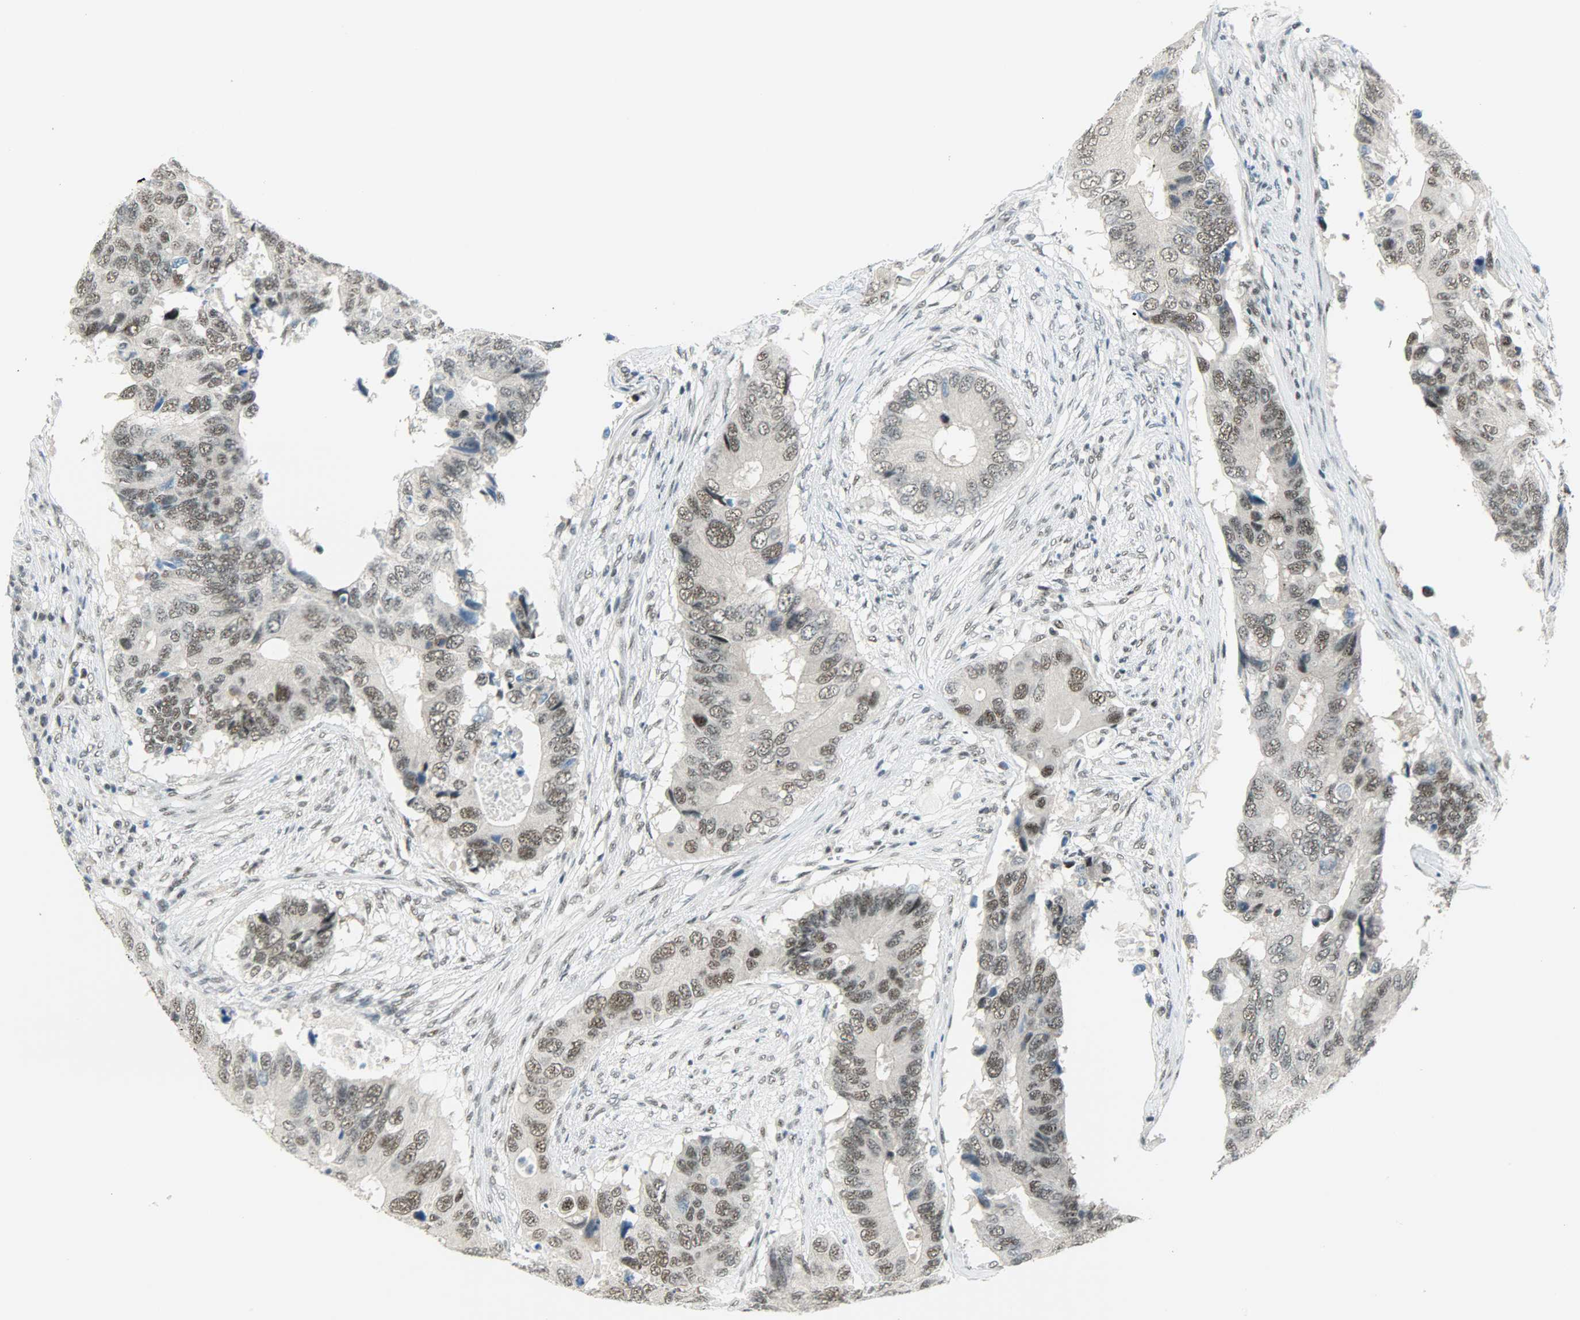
{"staining": {"intensity": "moderate", "quantity": ">75%", "location": "nuclear"}, "tissue": "colorectal cancer", "cell_type": "Tumor cells", "image_type": "cancer", "snomed": [{"axis": "morphology", "description": "Adenocarcinoma, NOS"}, {"axis": "topography", "description": "Colon"}], "caption": "A brown stain shows moderate nuclear staining of a protein in human colorectal adenocarcinoma tumor cells.", "gene": "SUGP1", "patient": {"sex": "male", "age": 71}}